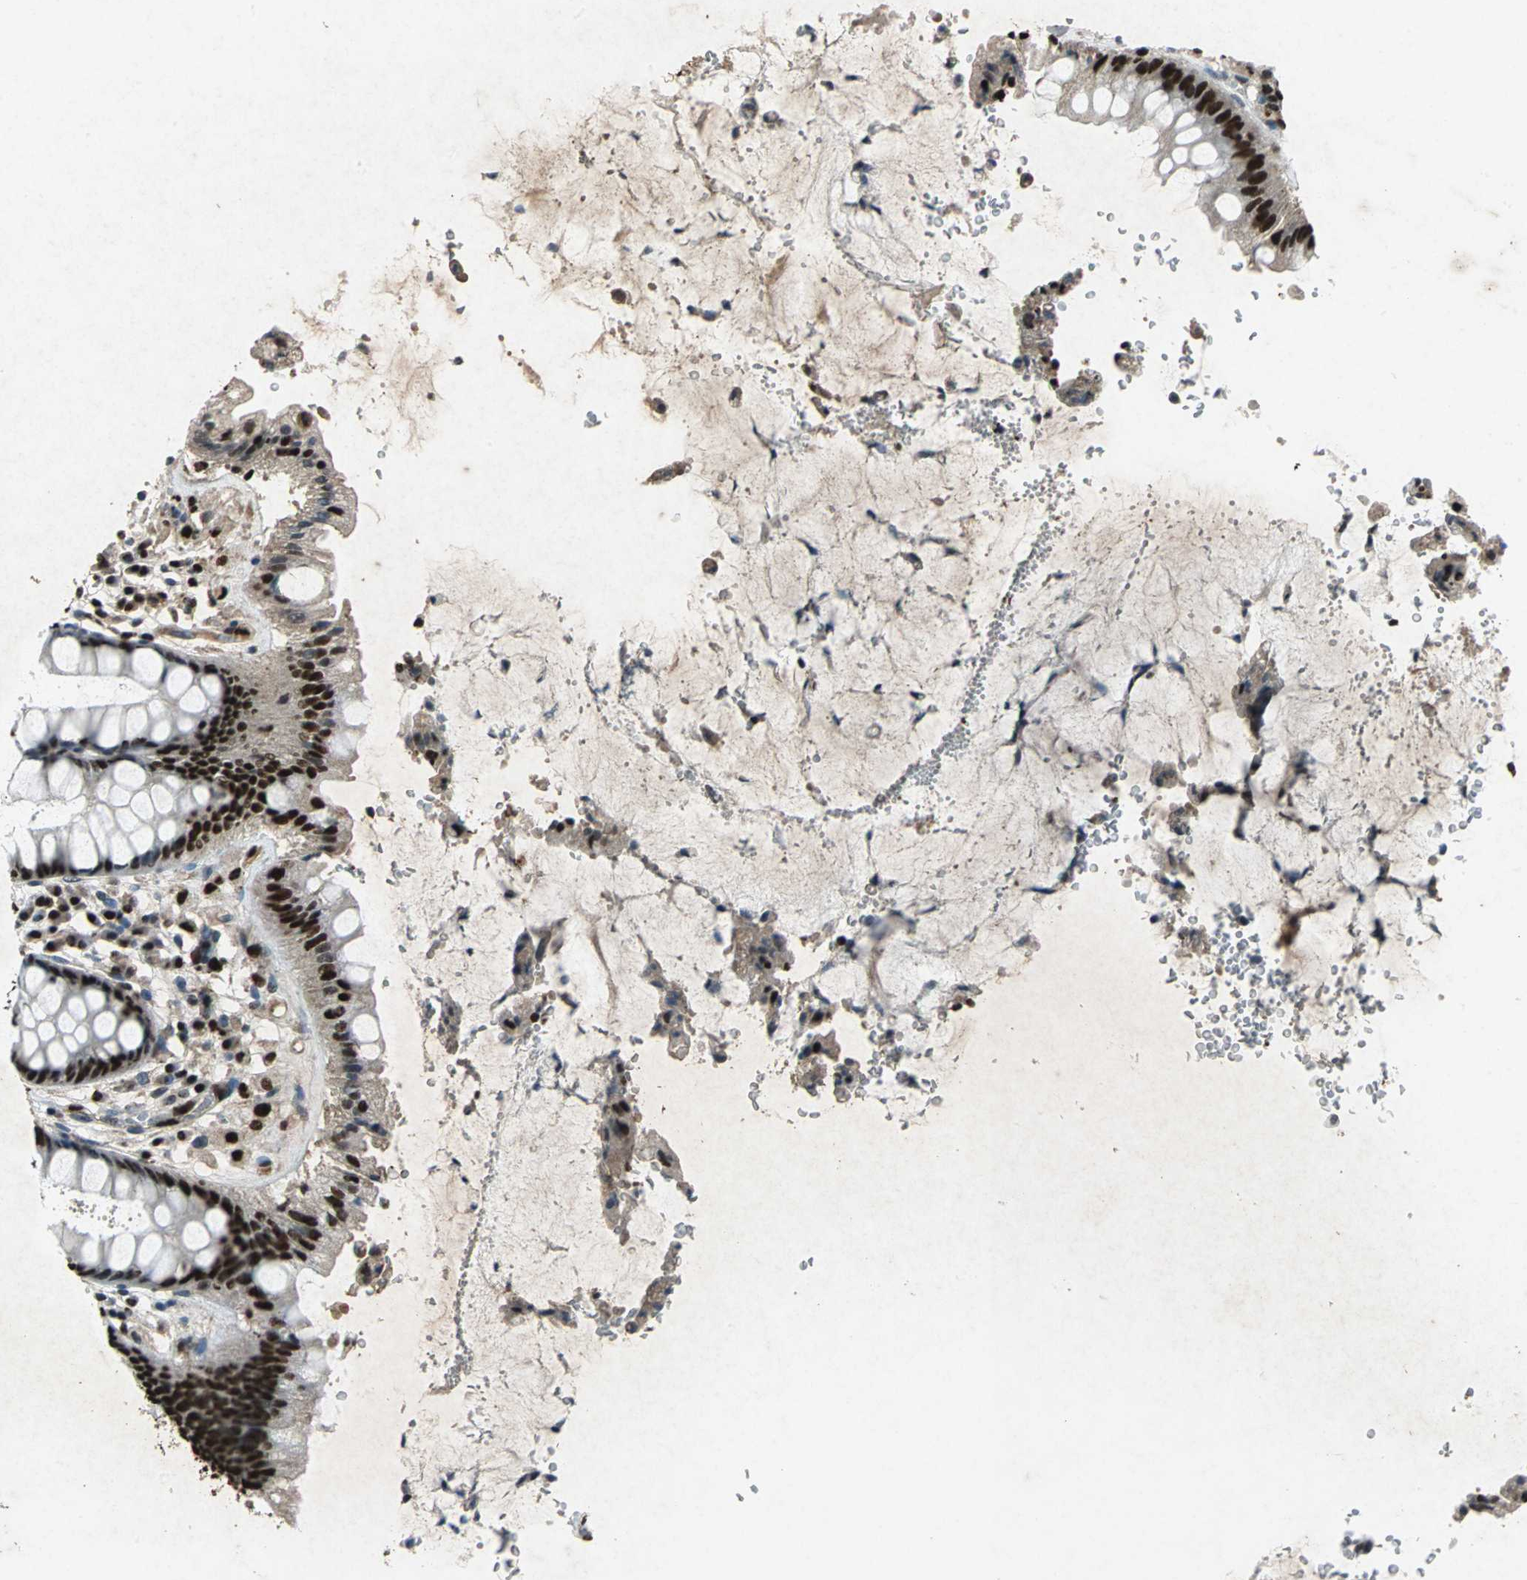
{"staining": {"intensity": "strong", "quantity": "25%-75%", "location": "nuclear"}, "tissue": "rectum", "cell_type": "Glandular cells", "image_type": "normal", "snomed": [{"axis": "morphology", "description": "Normal tissue, NOS"}, {"axis": "topography", "description": "Rectum"}], "caption": "An immunohistochemistry micrograph of normal tissue is shown. Protein staining in brown shows strong nuclear positivity in rectum within glandular cells.", "gene": "ANP32A", "patient": {"sex": "female", "age": 46}}